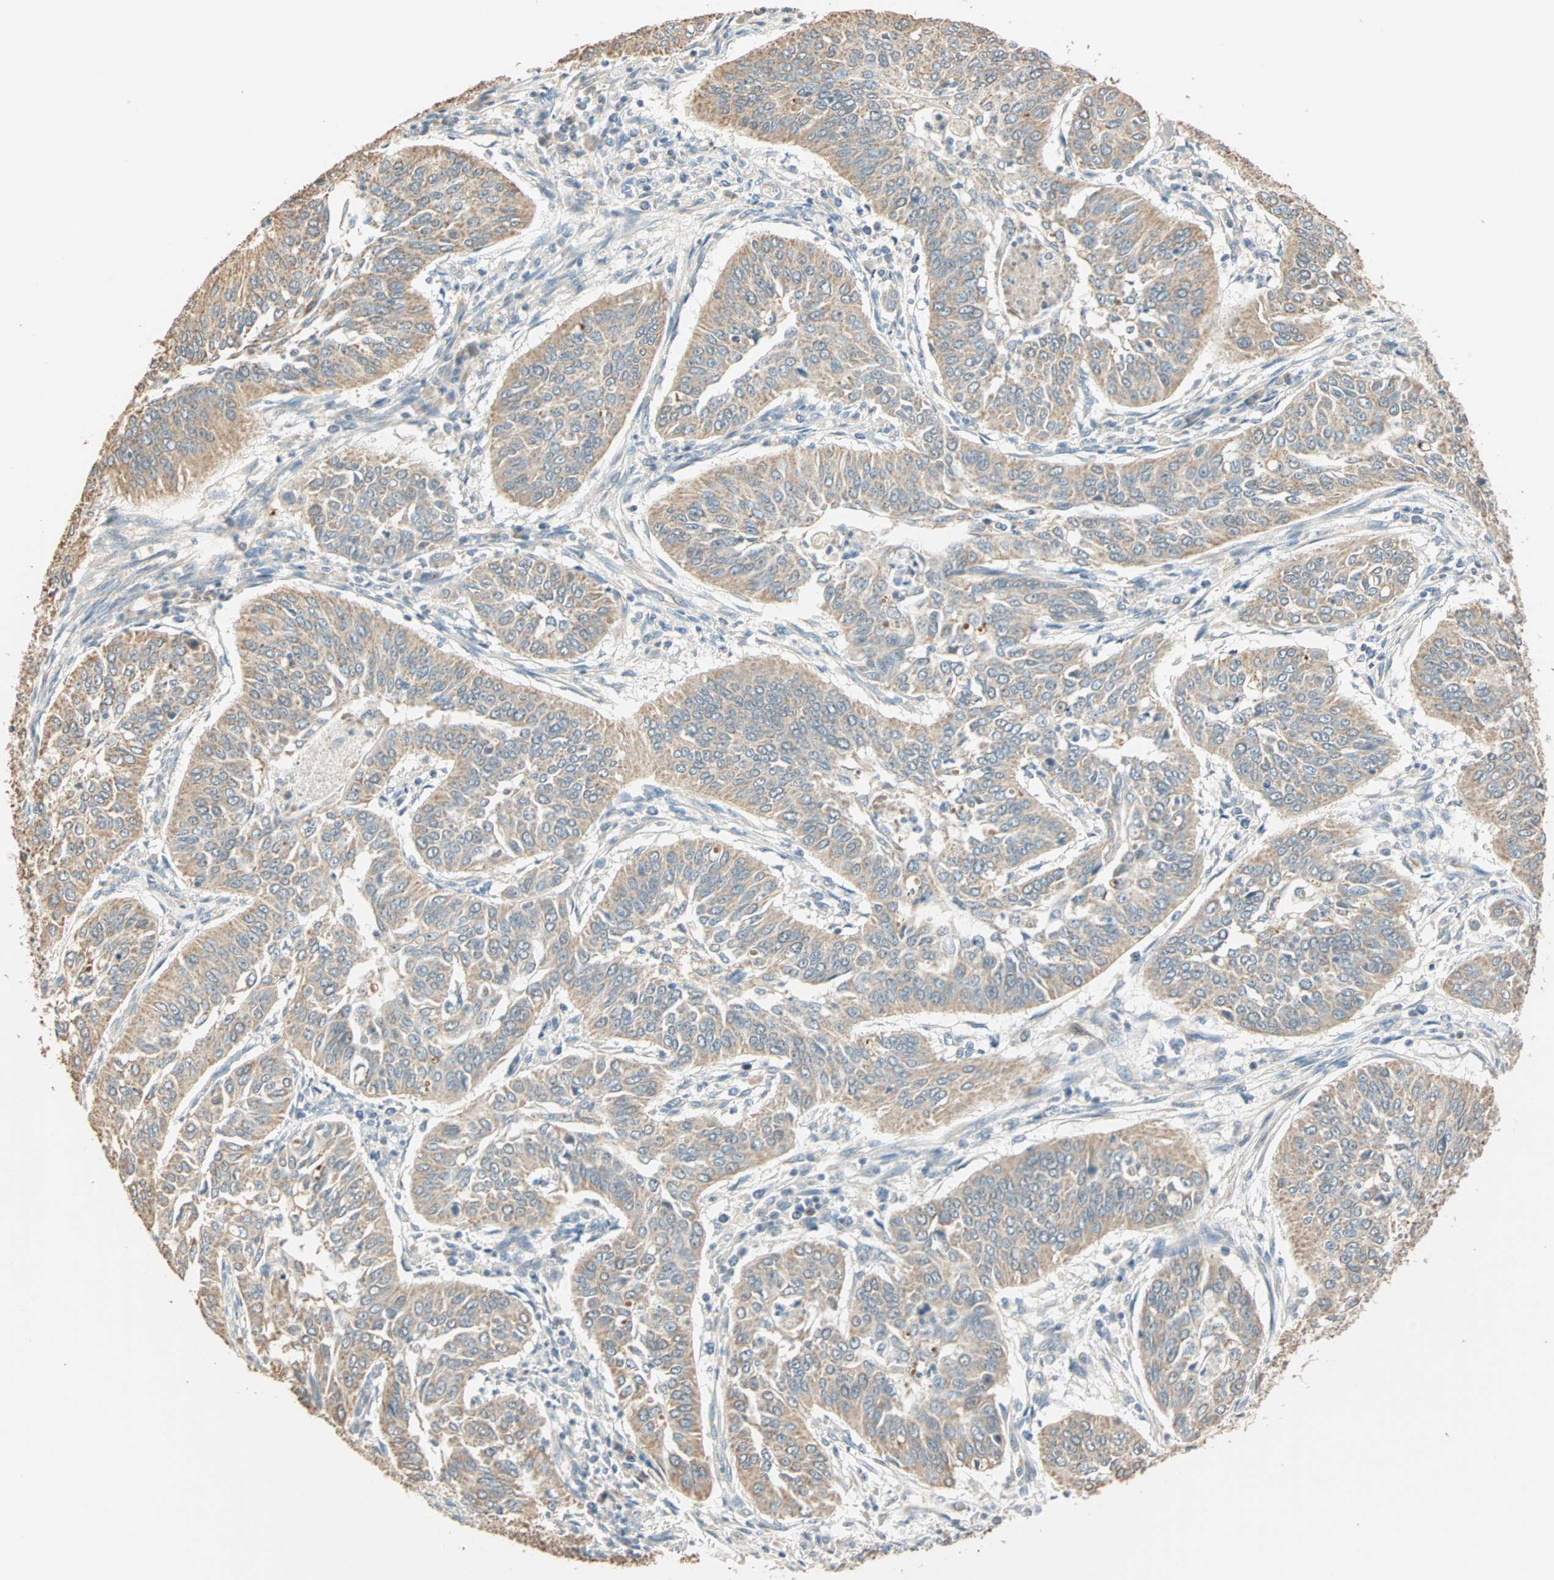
{"staining": {"intensity": "weak", "quantity": ">75%", "location": "cytoplasmic/membranous"}, "tissue": "cervical cancer", "cell_type": "Tumor cells", "image_type": "cancer", "snomed": [{"axis": "morphology", "description": "Normal tissue, NOS"}, {"axis": "morphology", "description": "Squamous cell carcinoma, NOS"}, {"axis": "topography", "description": "Cervix"}], "caption": "DAB (3,3'-diaminobenzidine) immunohistochemical staining of human cervical squamous cell carcinoma displays weak cytoplasmic/membranous protein expression in approximately >75% of tumor cells. The staining was performed using DAB (3,3'-diaminobenzidine), with brown indicating positive protein expression. Nuclei are stained blue with hematoxylin.", "gene": "RAD18", "patient": {"sex": "female", "age": 39}}